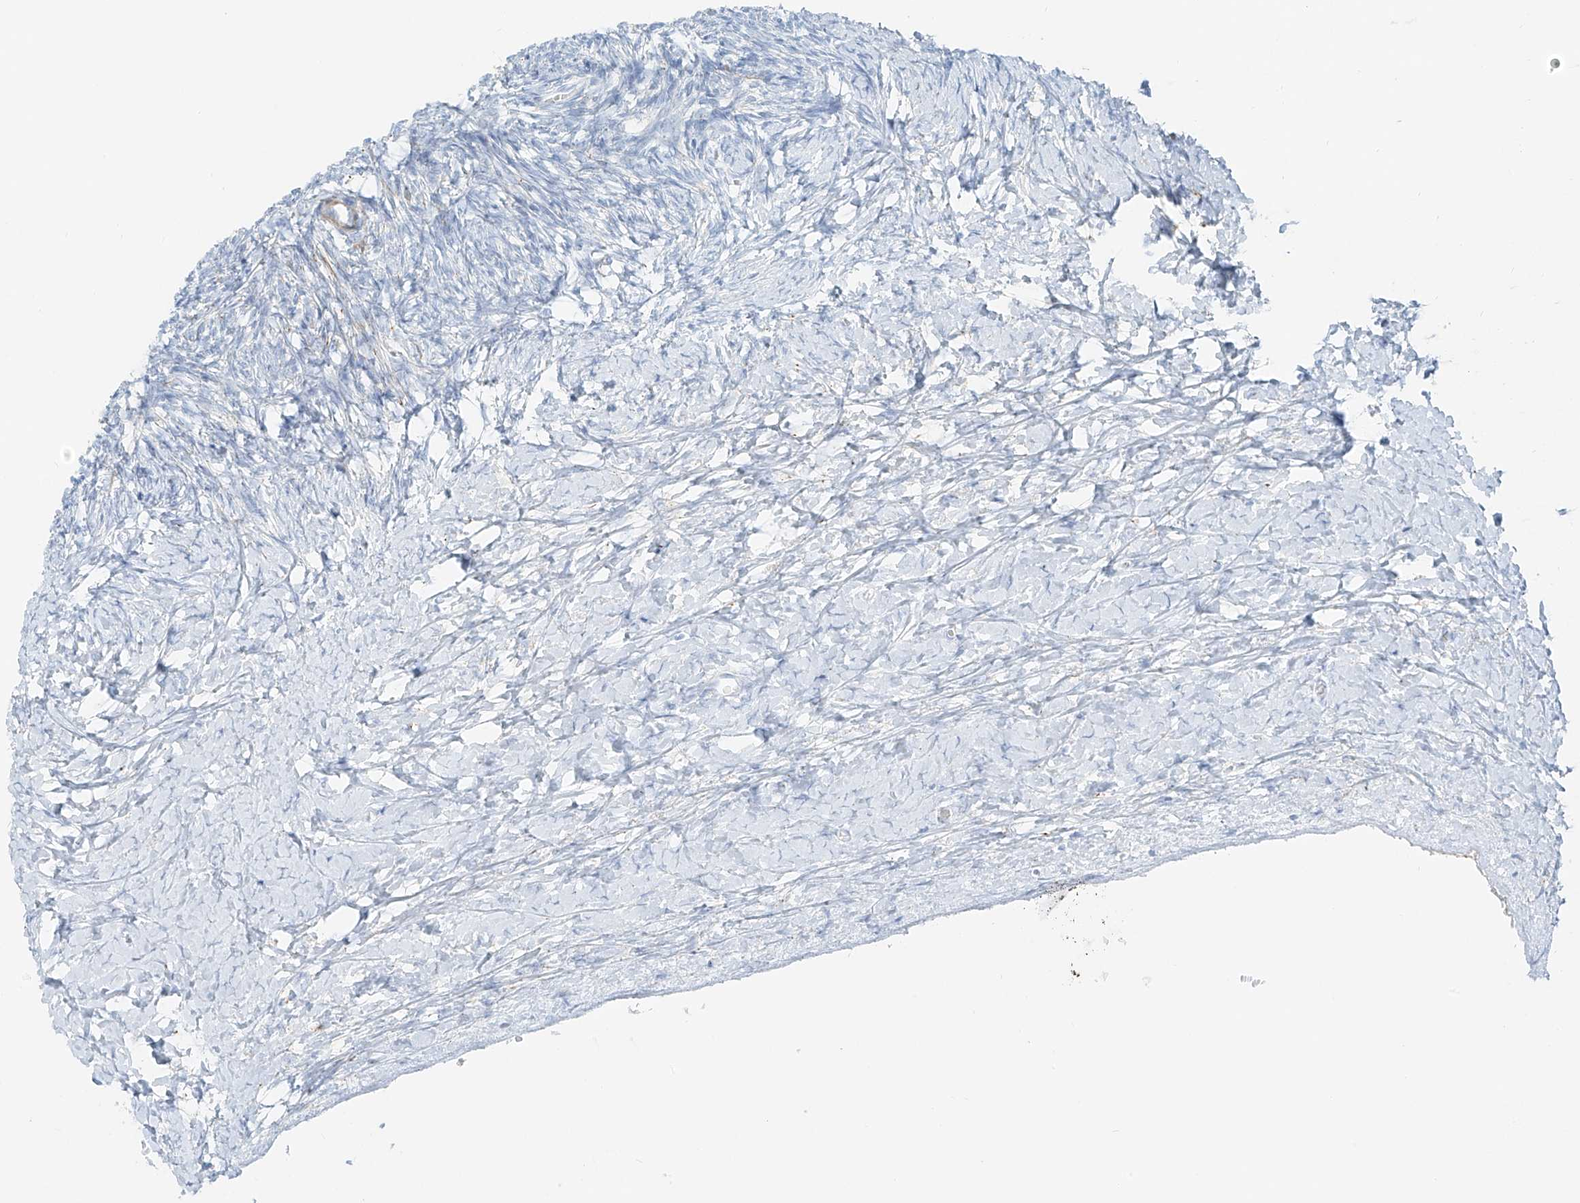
{"staining": {"intensity": "negative", "quantity": "none", "location": "none"}, "tissue": "ovary", "cell_type": "Ovarian stroma cells", "image_type": "normal", "snomed": [{"axis": "morphology", "description": "Normal tissue, NOS"}, {"axis": "morphology", "description": "Developmental malformation"}, {"axis": "topography", "description": "Ovary"}], "caption": "Photomicrograph shows no significant protein expression in ovarian stroma cells of benign ovary.", "gene": "SMCP", "patient": {"sex": "female", "age": 39}}